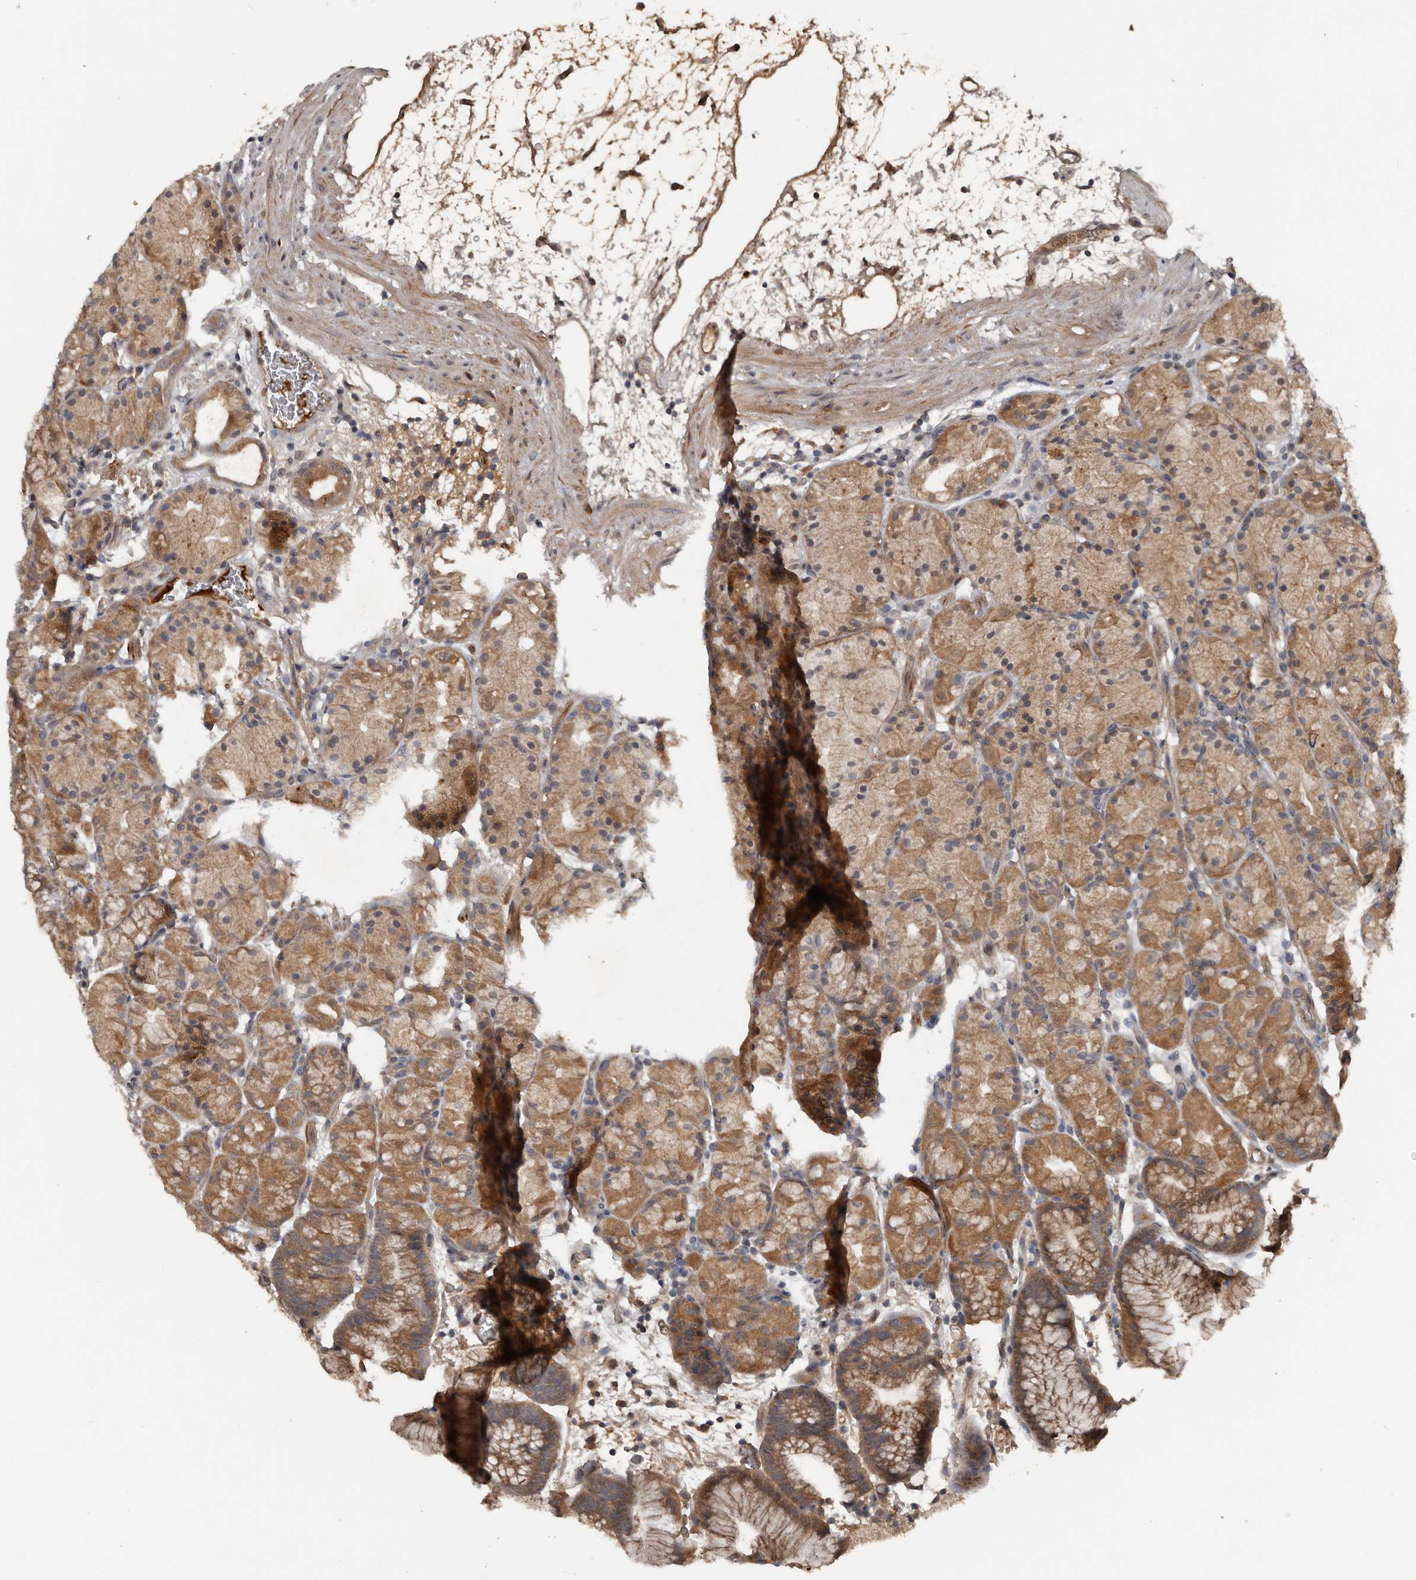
{"staining": {"intensity": "moderate", "quantity": ">75%", "location": "cytoplasmic/membranous"}, "tissue": "stomach", "cell_type": "Glandular cells", "image_type": "normal", "snomed": [{"axis": "morphology", "description": "Normal tissue, NOS"}, {"axis": "topography", "description": "Stomach, upper"}], "caption": "Glandular cells reveal medium levels of moderate cytoplasmic/membranous positivity in about >75% of cells in benign stomach. Using DAB (3,3'-diaminobenzidine) (brown) and hematoxylin (blue) stains, captured at high magnification using brightfield microscopy.", "gene": "DNAJB4", "patient": {"sex": "male", "age": 48}}